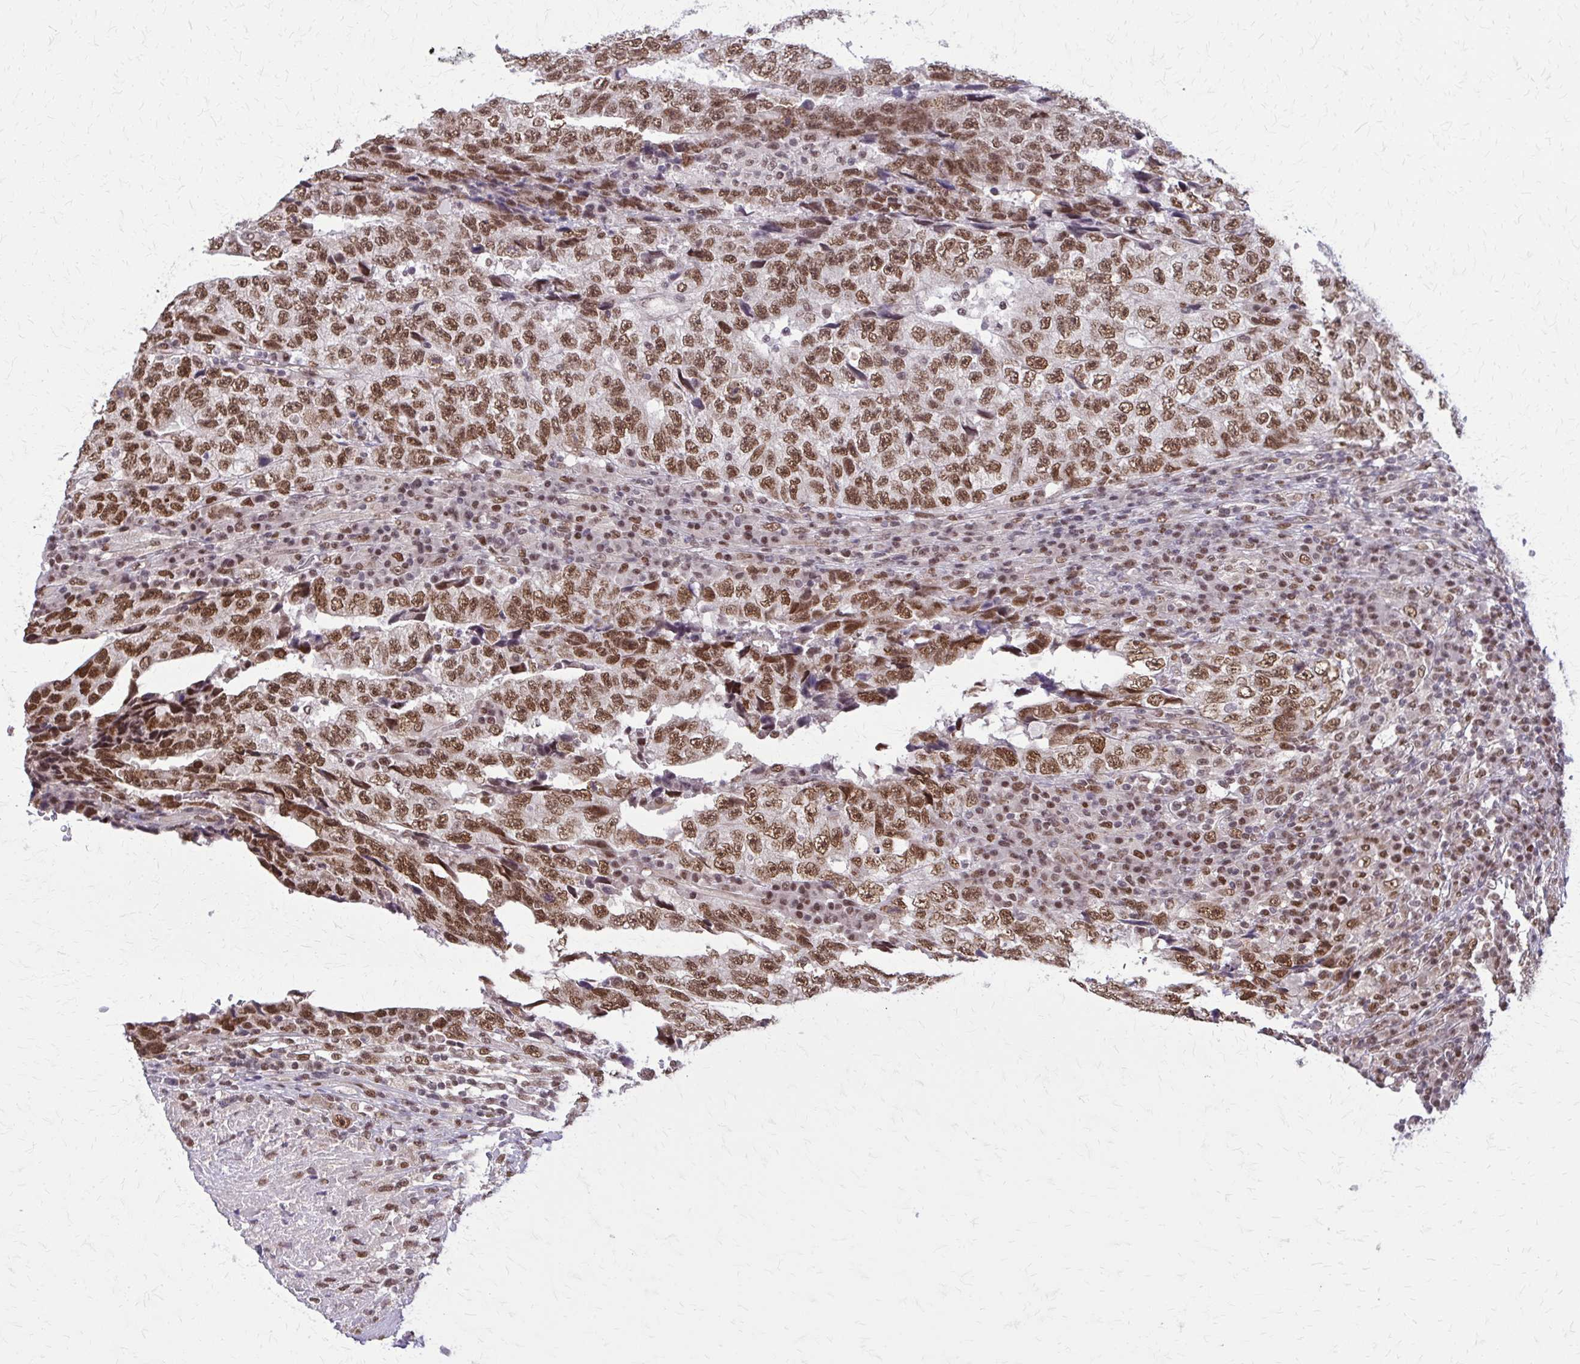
{"staining": {"intensity": "moderate", "quantity": ">75%", "location": "nuclear"}, "tissue": "testis cancer", "cell_type": "Tumor cells", "image_type": "cancer", "snomed": [{"axis": "morphology", "description": "Necrosis, NOS"}, {"axis": "morphology", "description": "Carcinoma, Embryonal, NOS"}, {"axis": "topography", "description": "Testis"}], "caption": "IHC micrograph of neoplastic tissue: human testis cancer stained using immunohistochemistry (IHC) displays medium levels of moderate protein expression localized specifically in the nuclear of tumor cells, appearing as a nuclear brown color.", "gene": "TTF1", "patient": {"sex": "male", "age": 19}}